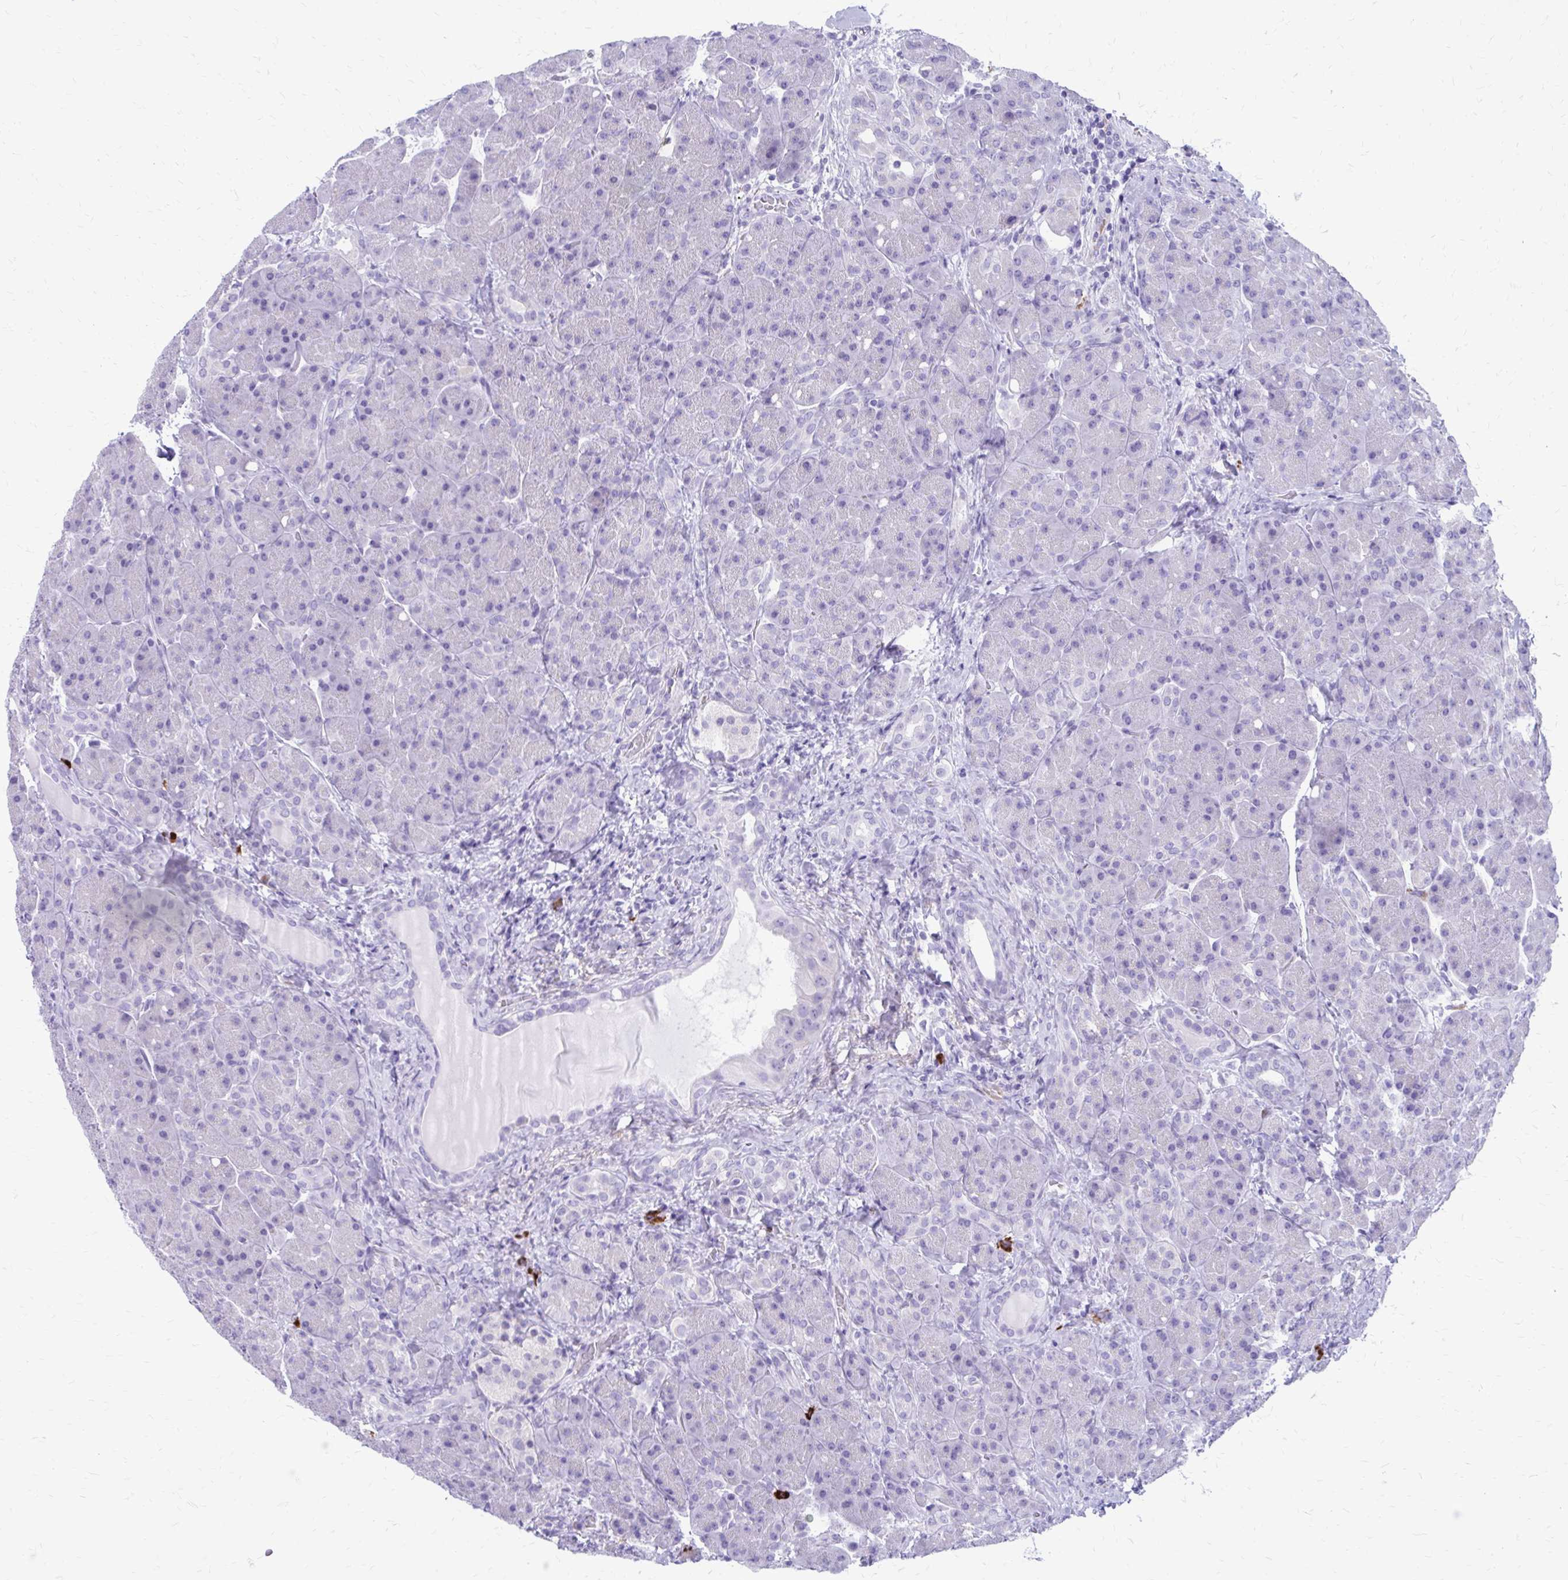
{"staining": {"intensity": "negative", "quantity": "none", "location": "none"}, "tissue": "pancreas", "cell_type": "Exocrine glandular cells", "image_type": "normal", "snomed": [{"axis": "morphology", "description": "Normal tissue, NOS"}, {"axis": "topography", "description": "Pancreas"}], "caption": "Normal pancreas was stained to show a protein in brown. There is no significant expression in exocrine glandular cells. (Immunohistochemistry (ihc), brightfield microscopy, high magnification).", "gene": "SATL1", "patient": {"sex": "male", "age": 55}}